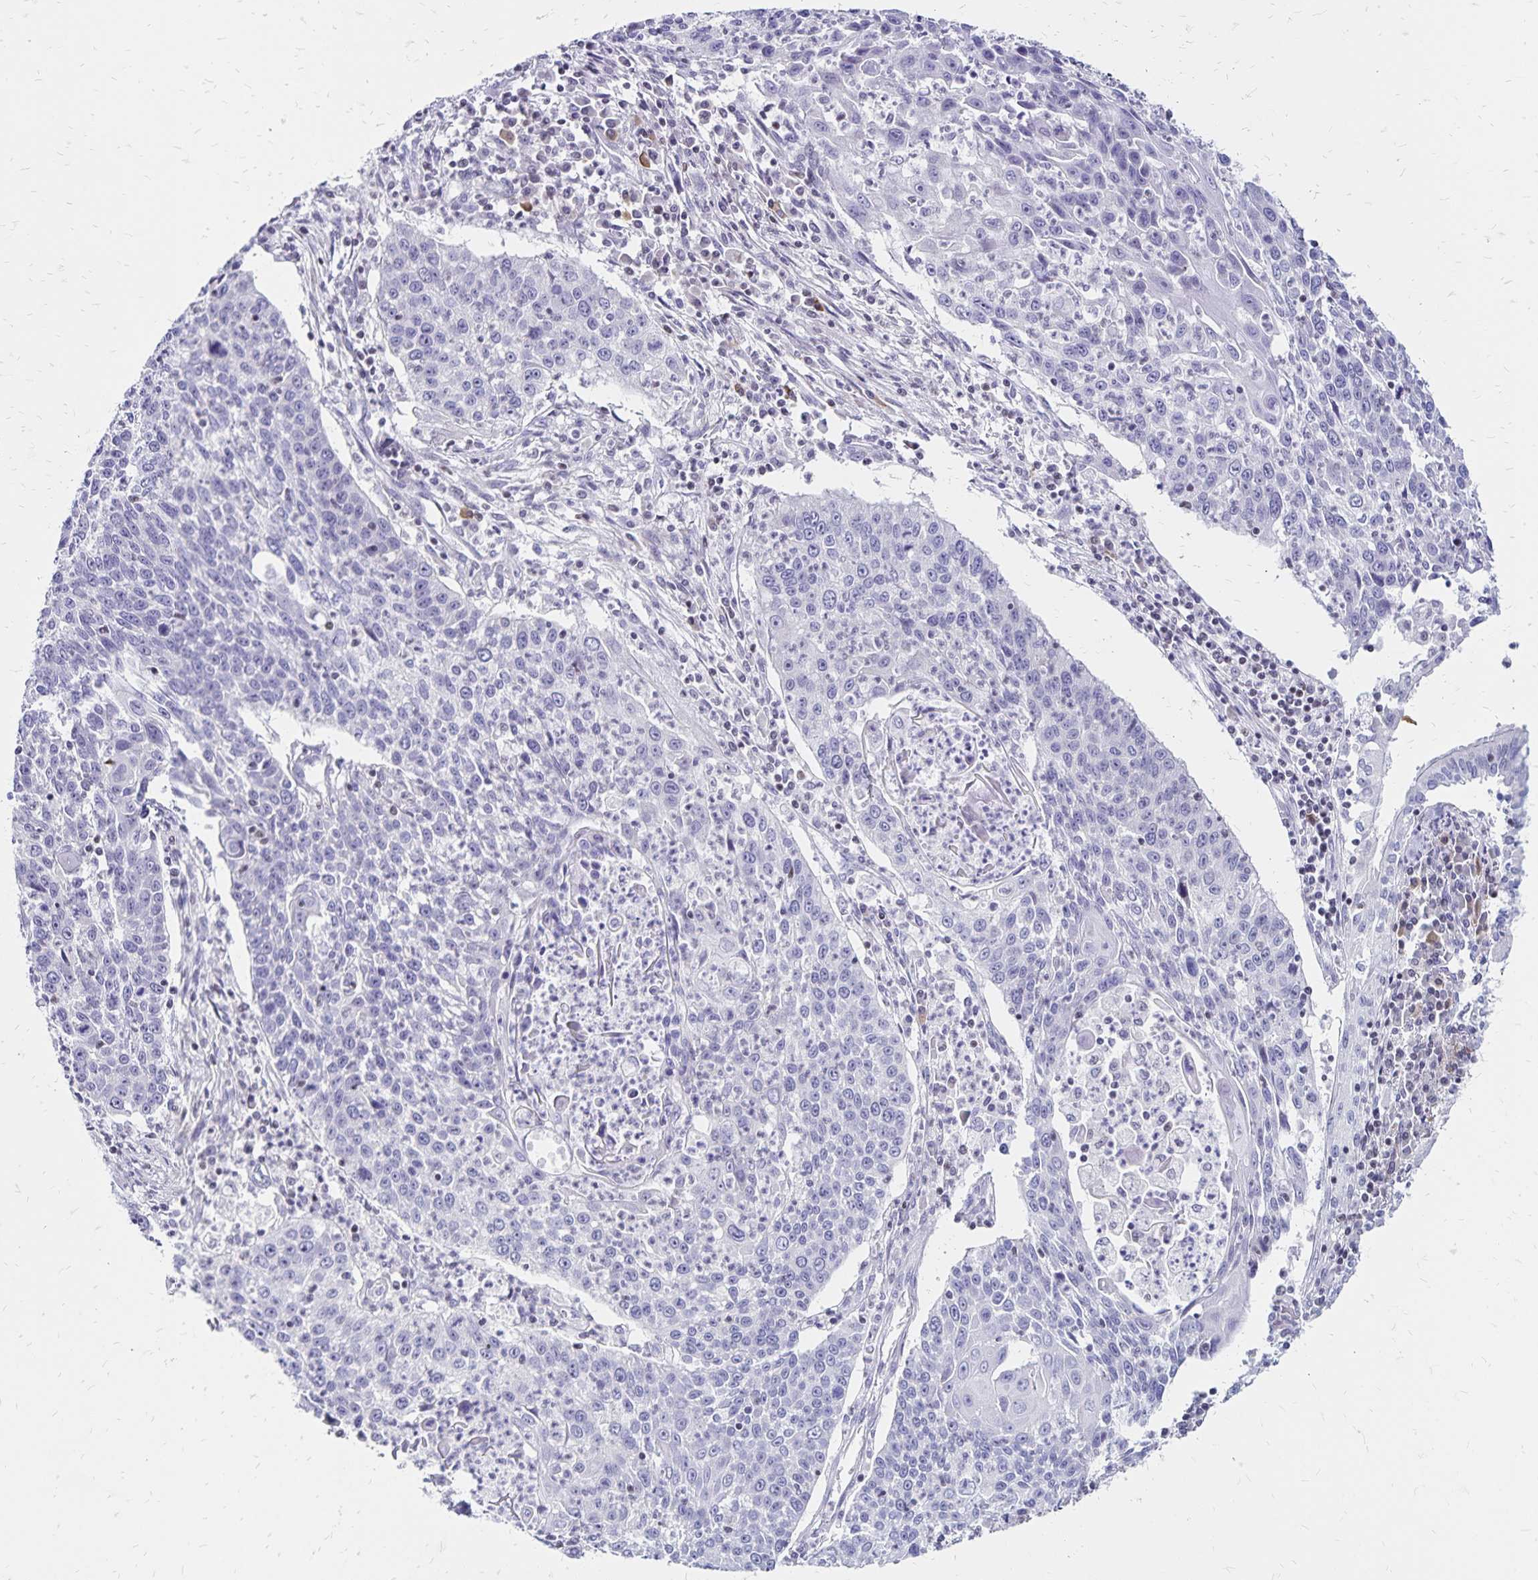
{"staining": {"intensity": "negative", "quantity": "none", "location": "none"}, "tissue": "lung cancer", "cell_type": "Tumor cells", "image_type": "cancer", "snomed": [{"axis": "morphology", "description": "Squamous cell carcinoma, NOS"}, {"axis": "morphology", "description": "Squamous cell carcinoma, metastatic, NOS"}, {"axis": "topography", "description": "Lung"}, {"axis": "topography", "description": "Pleura, NOS"}], "caption": "A high-resolution micrograph shows IHC staining of metastatic squamous cell carcinoma (lung), which exhibits no significant expression in tumor cells.", "gene": "IKZF1", "patient": {"sex": "male", "age": 72}}